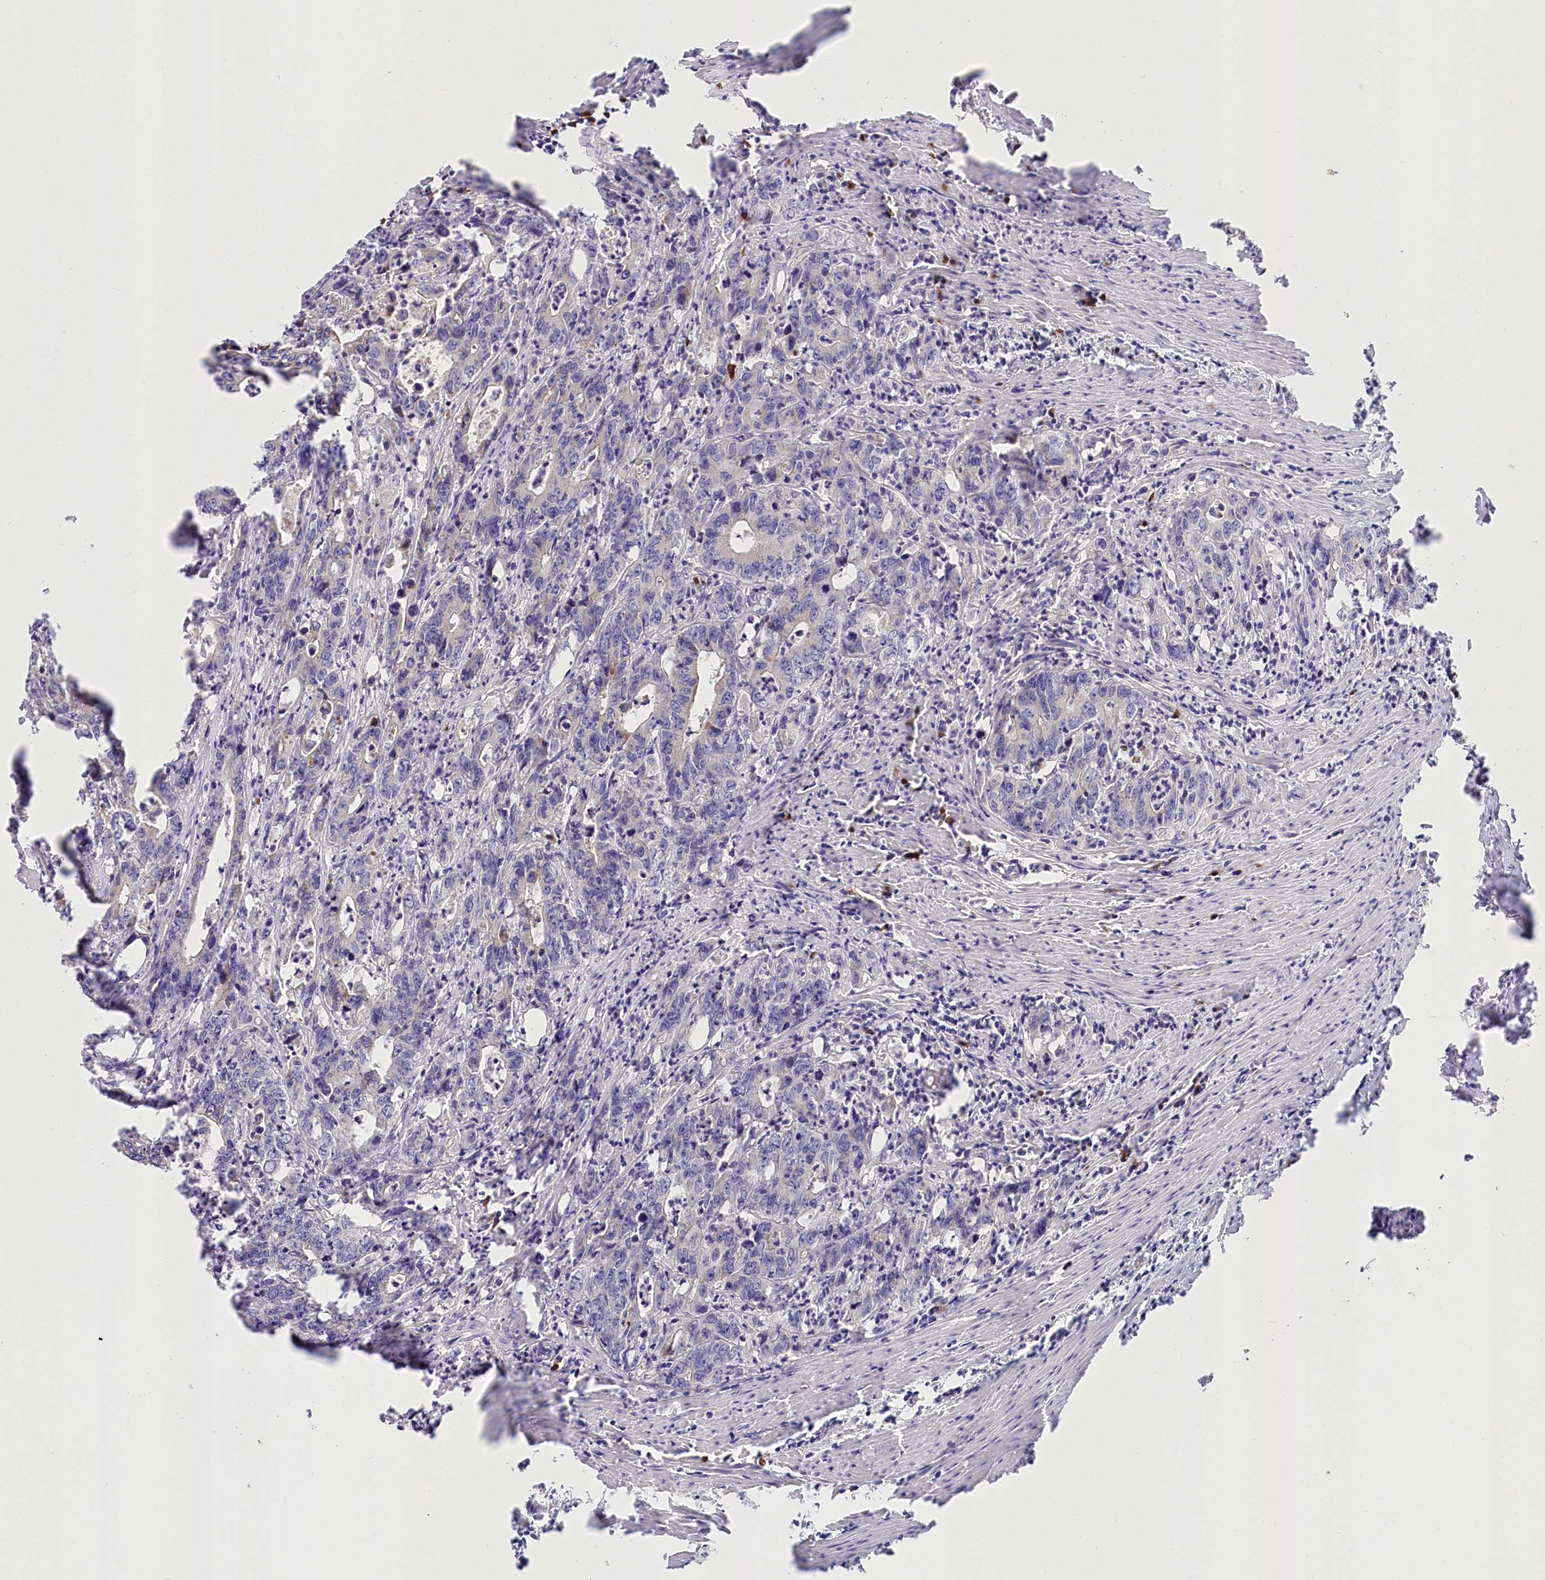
{"staining": {"intensity": "negative", "quantity": "none", "location": "none"}, "tissue": "colorectal cancer", "cell_type": "Tumor cells", "image_type": "cancer", "snomed": [{"axis": "morphology", "description": "Adenocarcinoma, NOS"}, {"axis": "topography", "description": "Colon"}], "caption": "Adenocarcinoma (colorectal) was stained to show a protein in brown. There is no significant positivity in tumor cells.", "gene": "POGLUT1", "patient": {"sex": "female", "age": 75}}